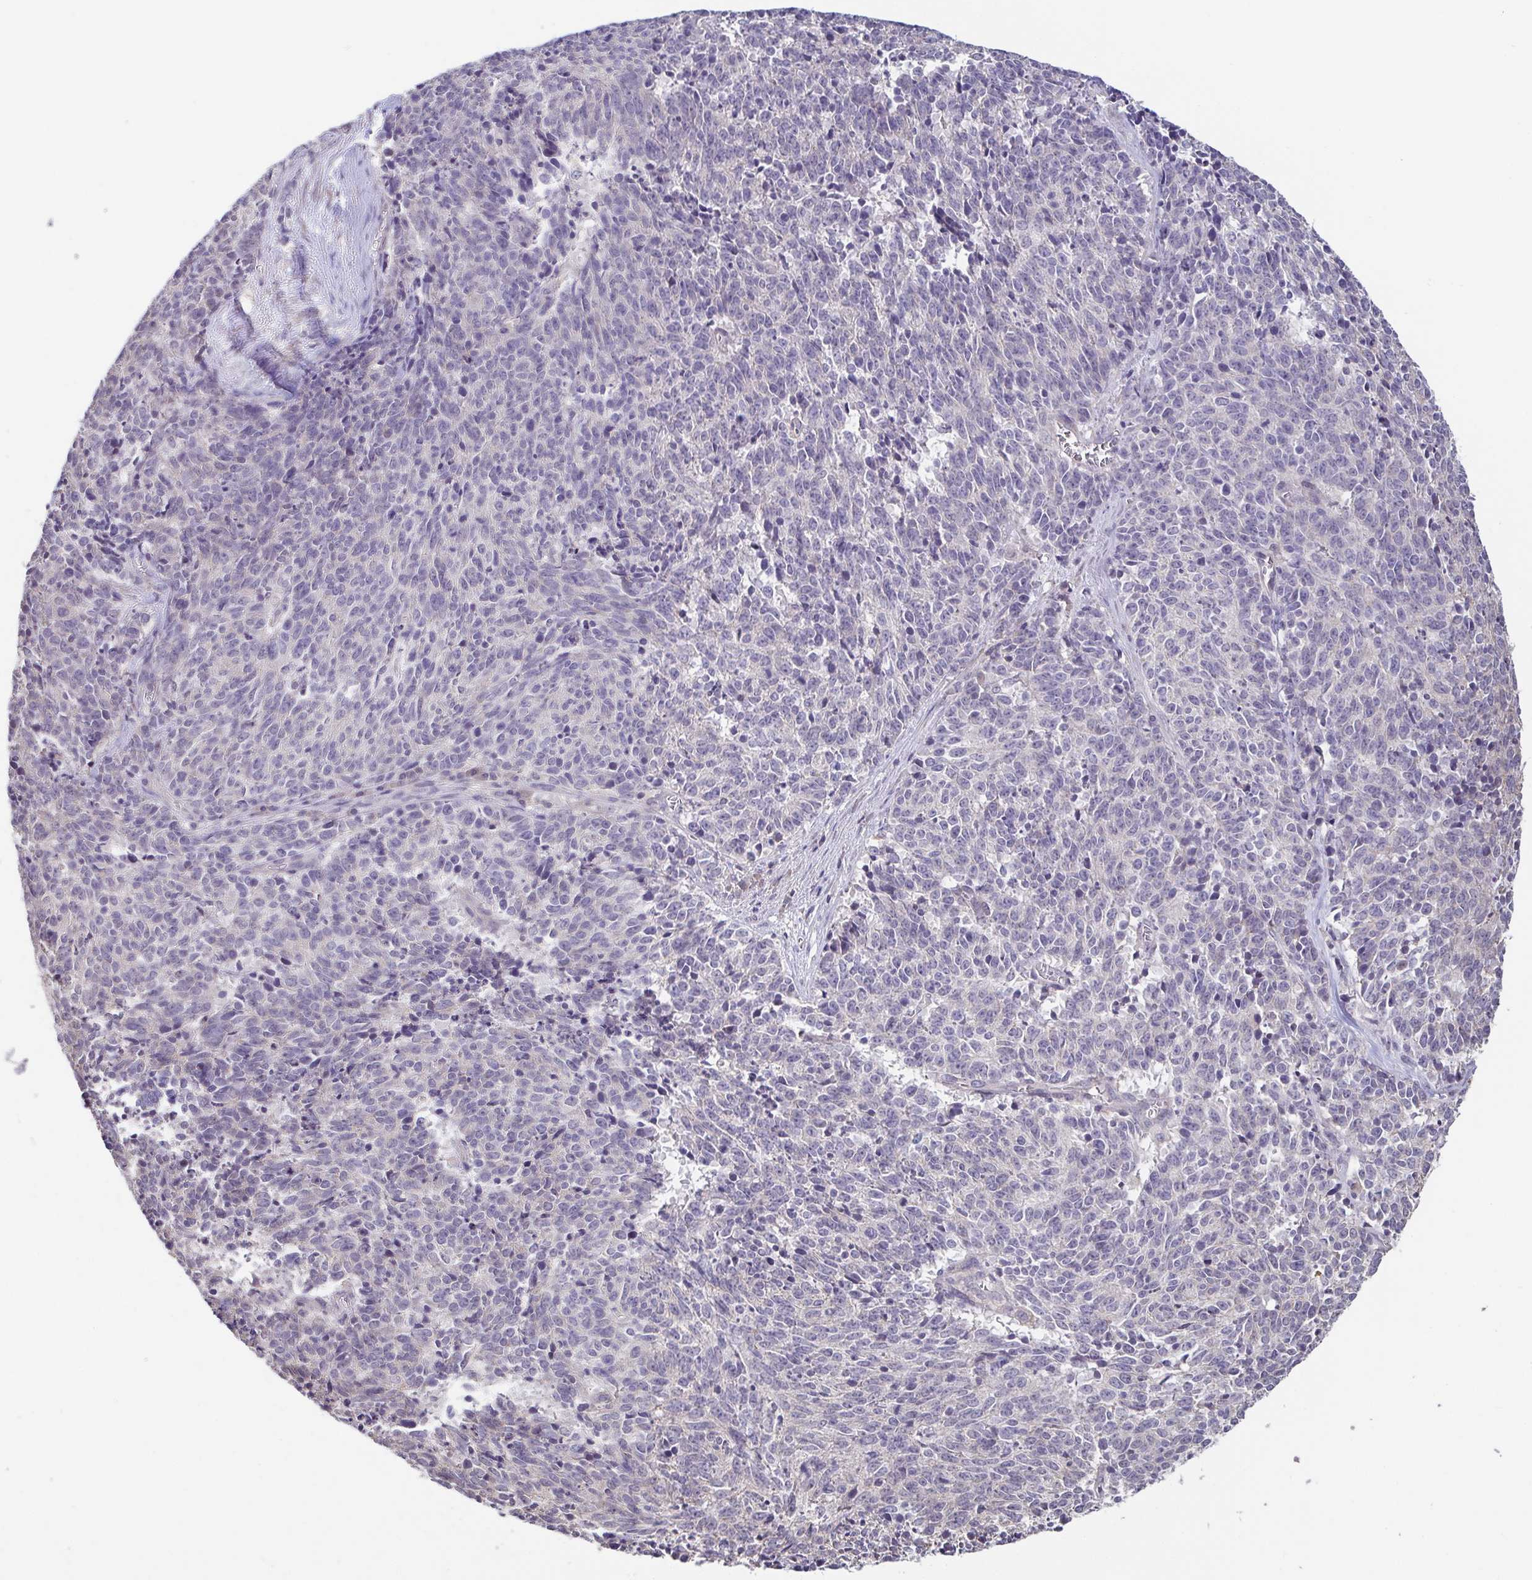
{"staining": {"intensity": "negative", "quantity": "none", "location": "none"}, "tissue": "cervical cancer", "cell_type": "Tumor cells", "image_type": "cancer", "snomed": [{"axis": "morphology", "description": "Squamous cell carcinoma, NOS"}, {"axis": "topography", "description": "Cervix"}], "caption": "The photomicrograph demonstrates no staining of tumor cells in squamous cell carcinoma (cervical).", "gene": "ACTRT2", "patient": {"sex": "female", "age": 29}}